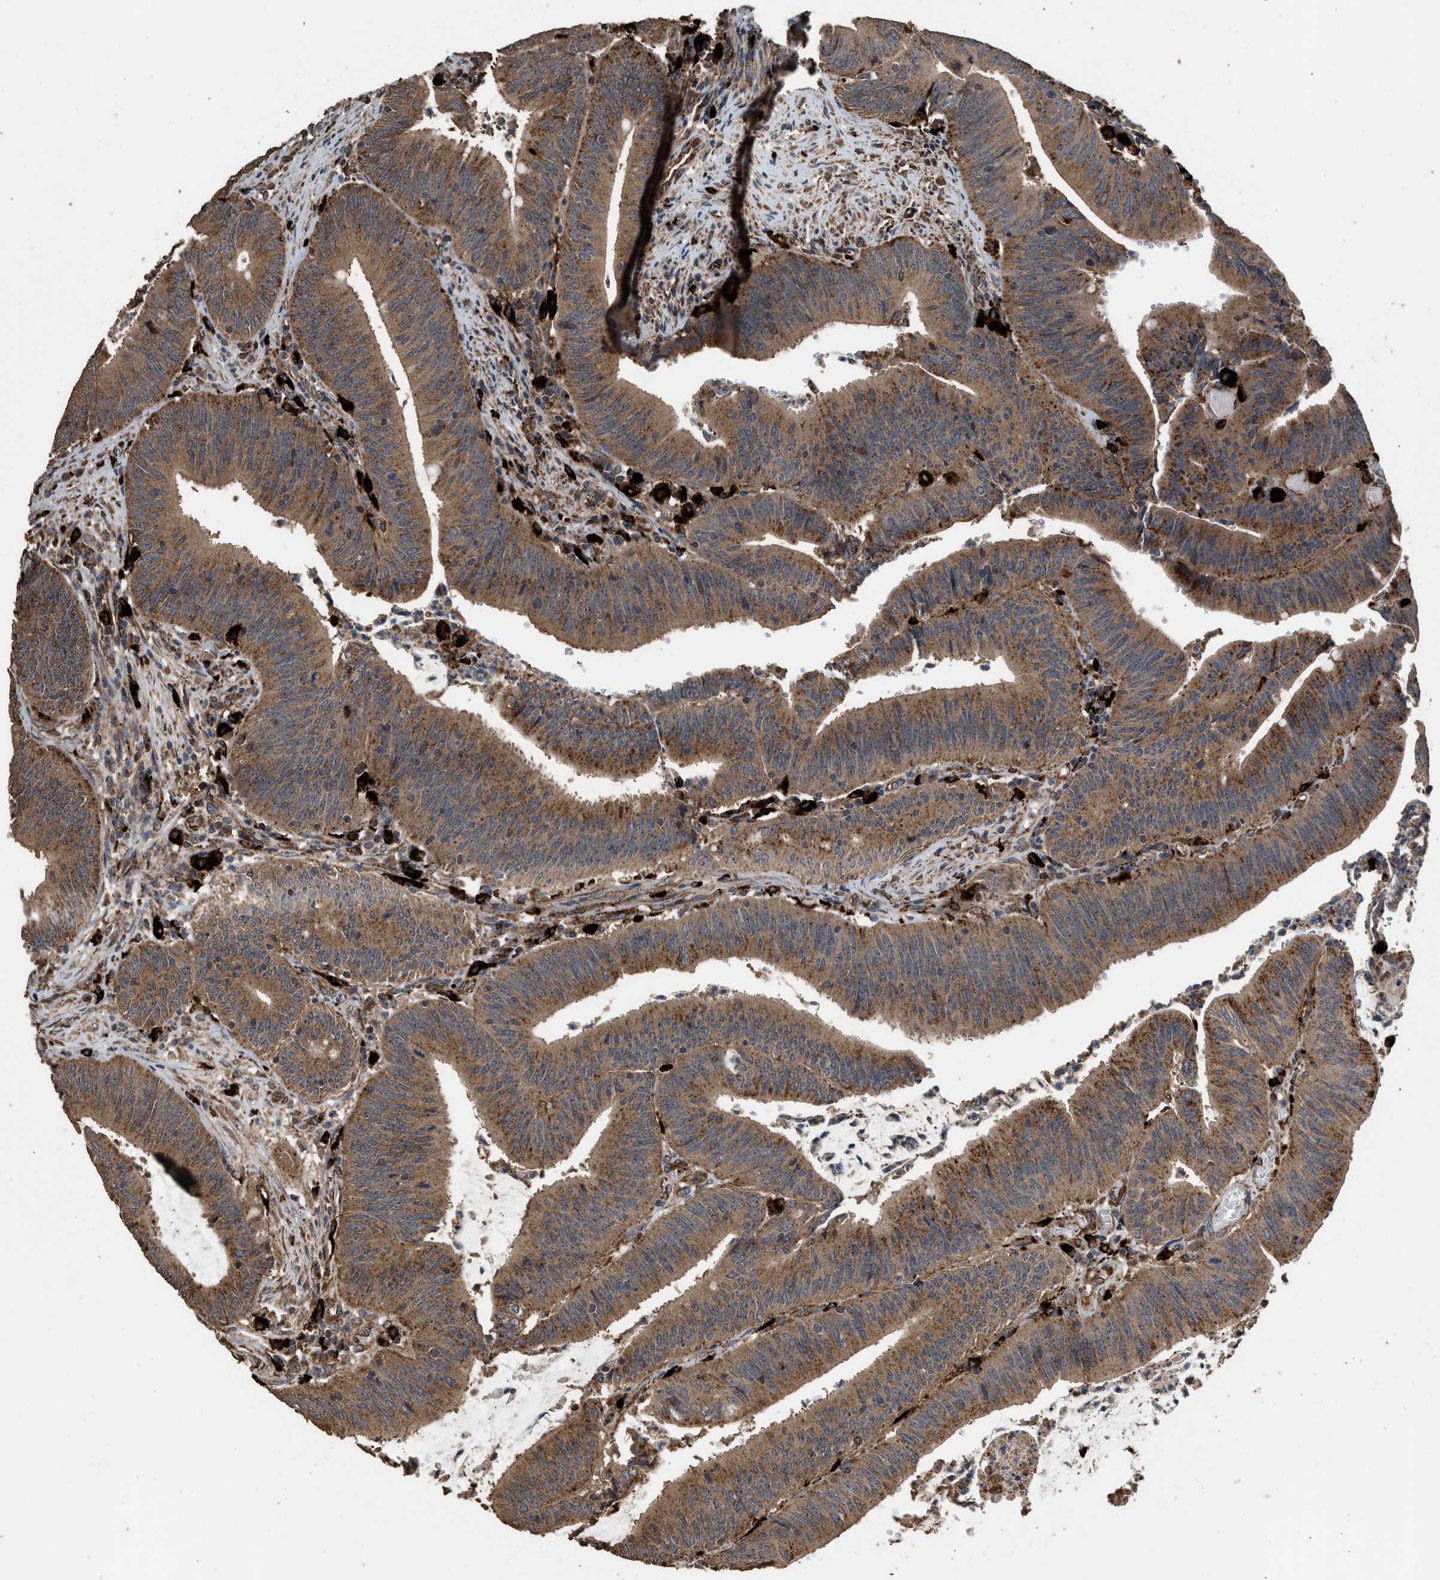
{"staining": {"intensity": "moderate", "quantity": ">75%", "location": "cytoplasmic/membranous"}, "tissue": "colorectal cancer", "cell_type": "Tumor cells", "image_type": "cancer", "snomed": [{"axis": "morphology", "description": "Normal tissue, NOS"}, {"axis": "morphology", "description": "Adenocarcinoma, NOS"}, {"axis": "topography", "description": "Rectum"}], "caption": "Immunohistochemical staining of human colorectal cancer reveals medium levels of moderate cytoplasmic/membranous staining in about >75% of tumor cells. (brown staining indicates protein expression, while blue staining denotes nuclei).", "gene": "CTSV", "patient": {"sex": "female", "age": 66}}